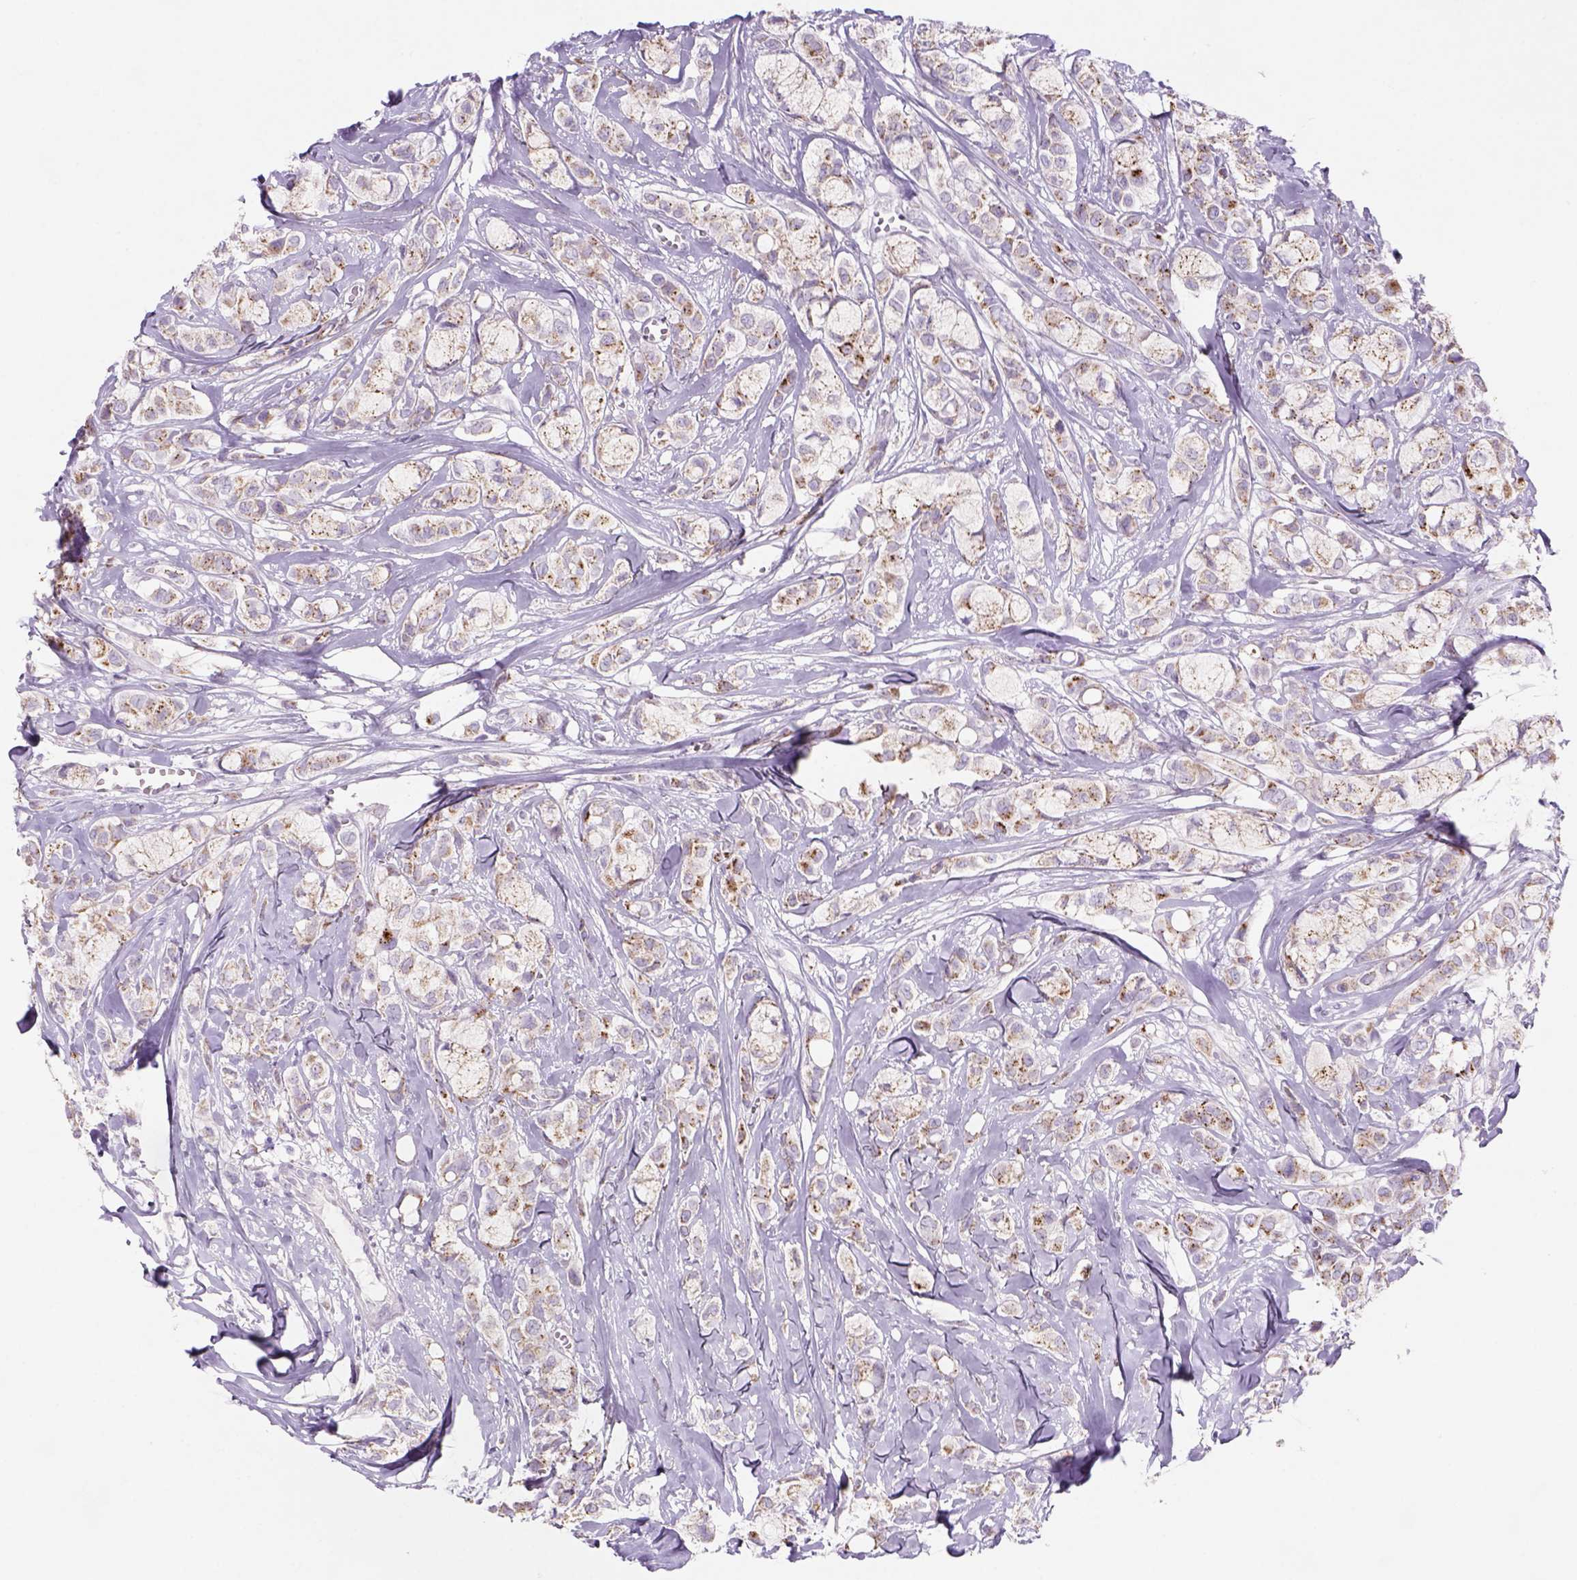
{"staining": {"intensity": "weak", "quantity": "25%-75%", "location": "cytoplasmic/membranous"}, "tissue": "breast cancer", "cell_type": "Tumor cells", "image_type": "cancer", "snomed": [{"axis": "morphology", "description": "Duct carcinoma"}, {"axis": "topography", "description": "Breast"}], "caption": "An image showing weak cytoplasmic/membranous staining in about 25%-75% of tumor cells in breast cancer, as visualized by brown immunohistochemical staining.", "gene": "ADGRV1", "patient": {"sex": "female", "age": 85}}